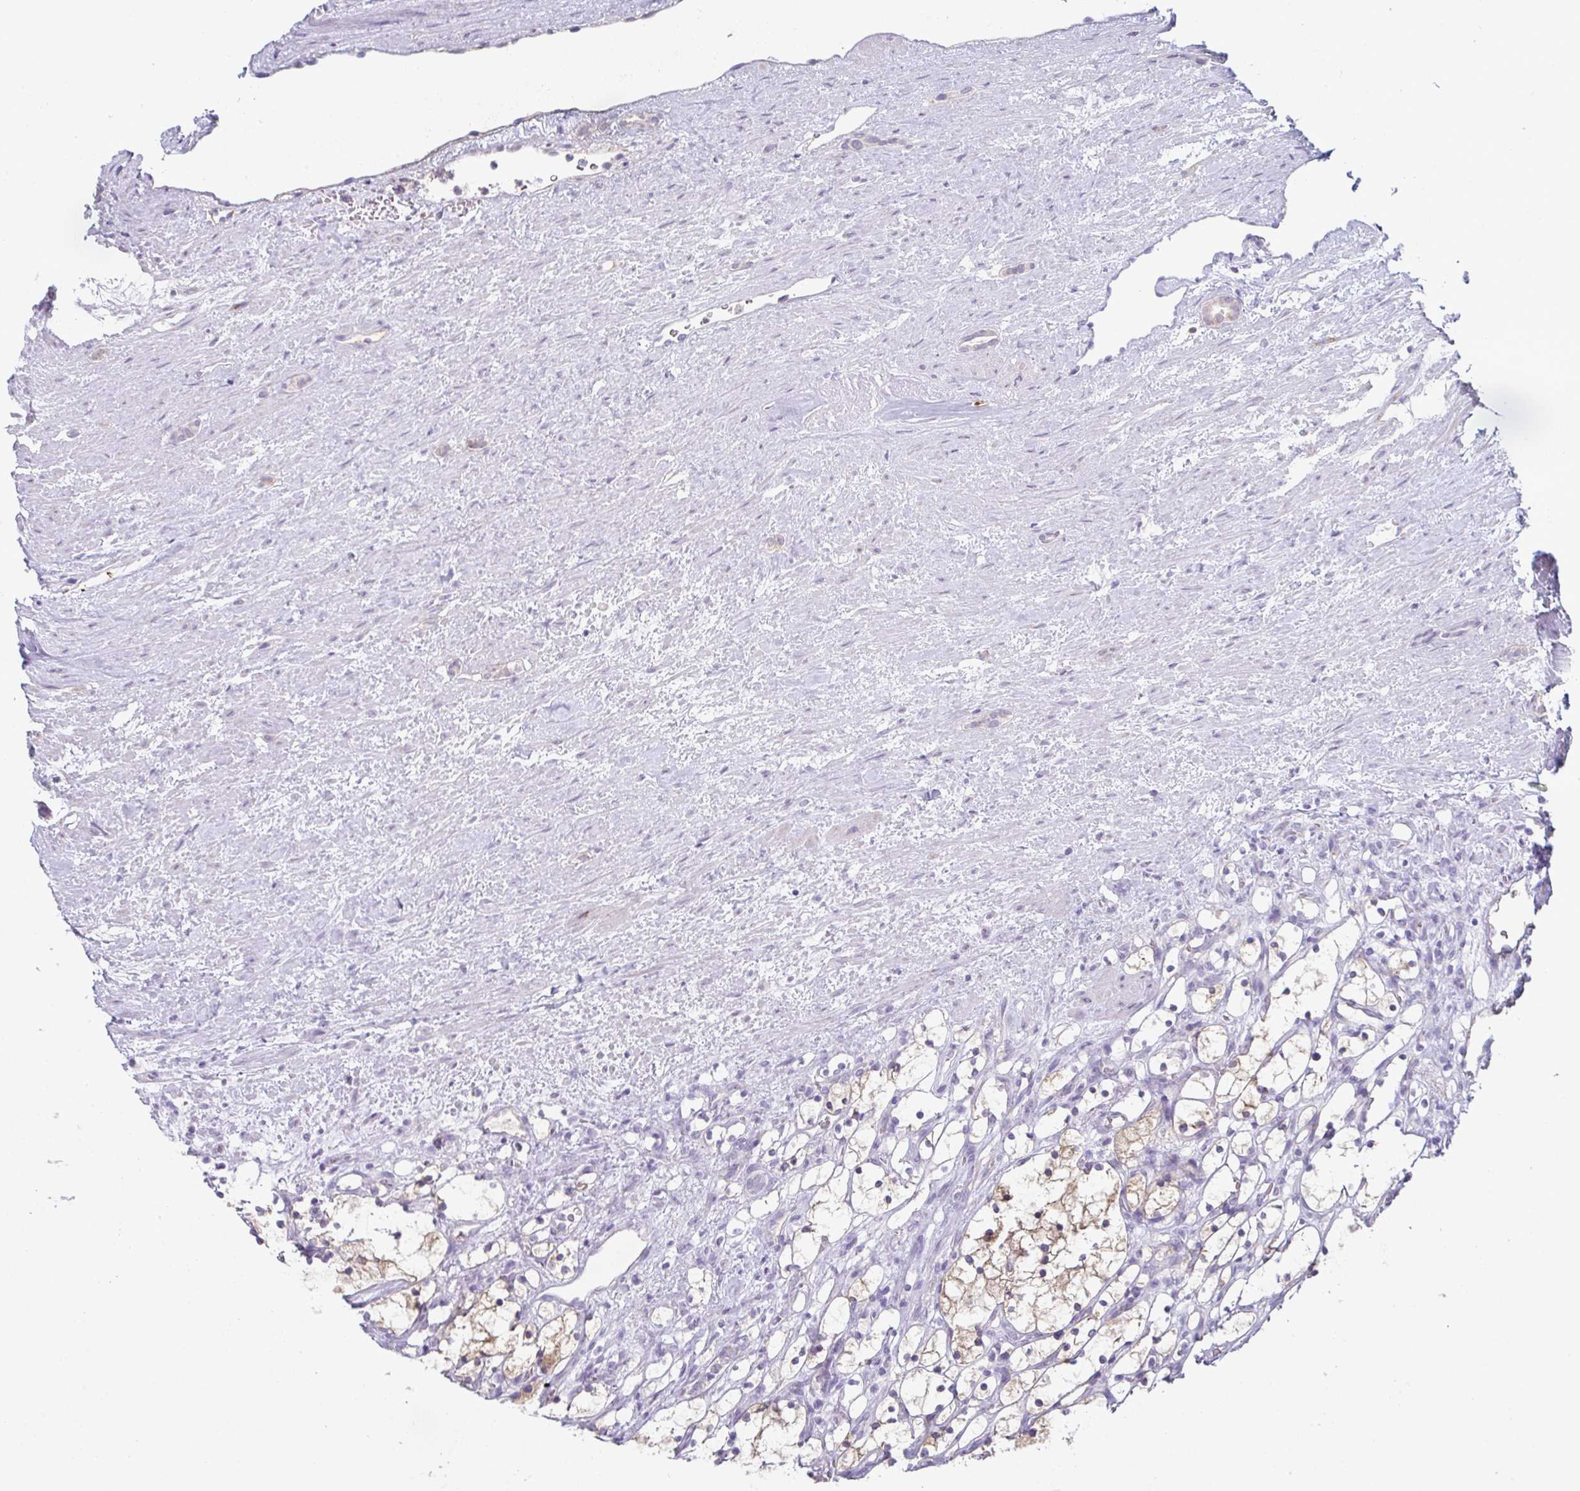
{"staining": {"intensity": "weak", "quantity": "25%-75%", "location": "cytoplasmic/membranous"}, "tissue": "renal cancer", "cell_type": "Tumor cells", "image_type": "cancer", "snomed": [{"axis": "morphology", "description": "Adenocarcinoma, NOS"}, {"axis": "topography", "description": "Kidney"}], "caption": "Protein expression analysis of renal adenocarcinoma shows weak cytoplasmic/membranous expression in approximately 25%-75% of tumor cells.", "gene": "ADAM21", "patient": {"sex": "female", "age": 69}}